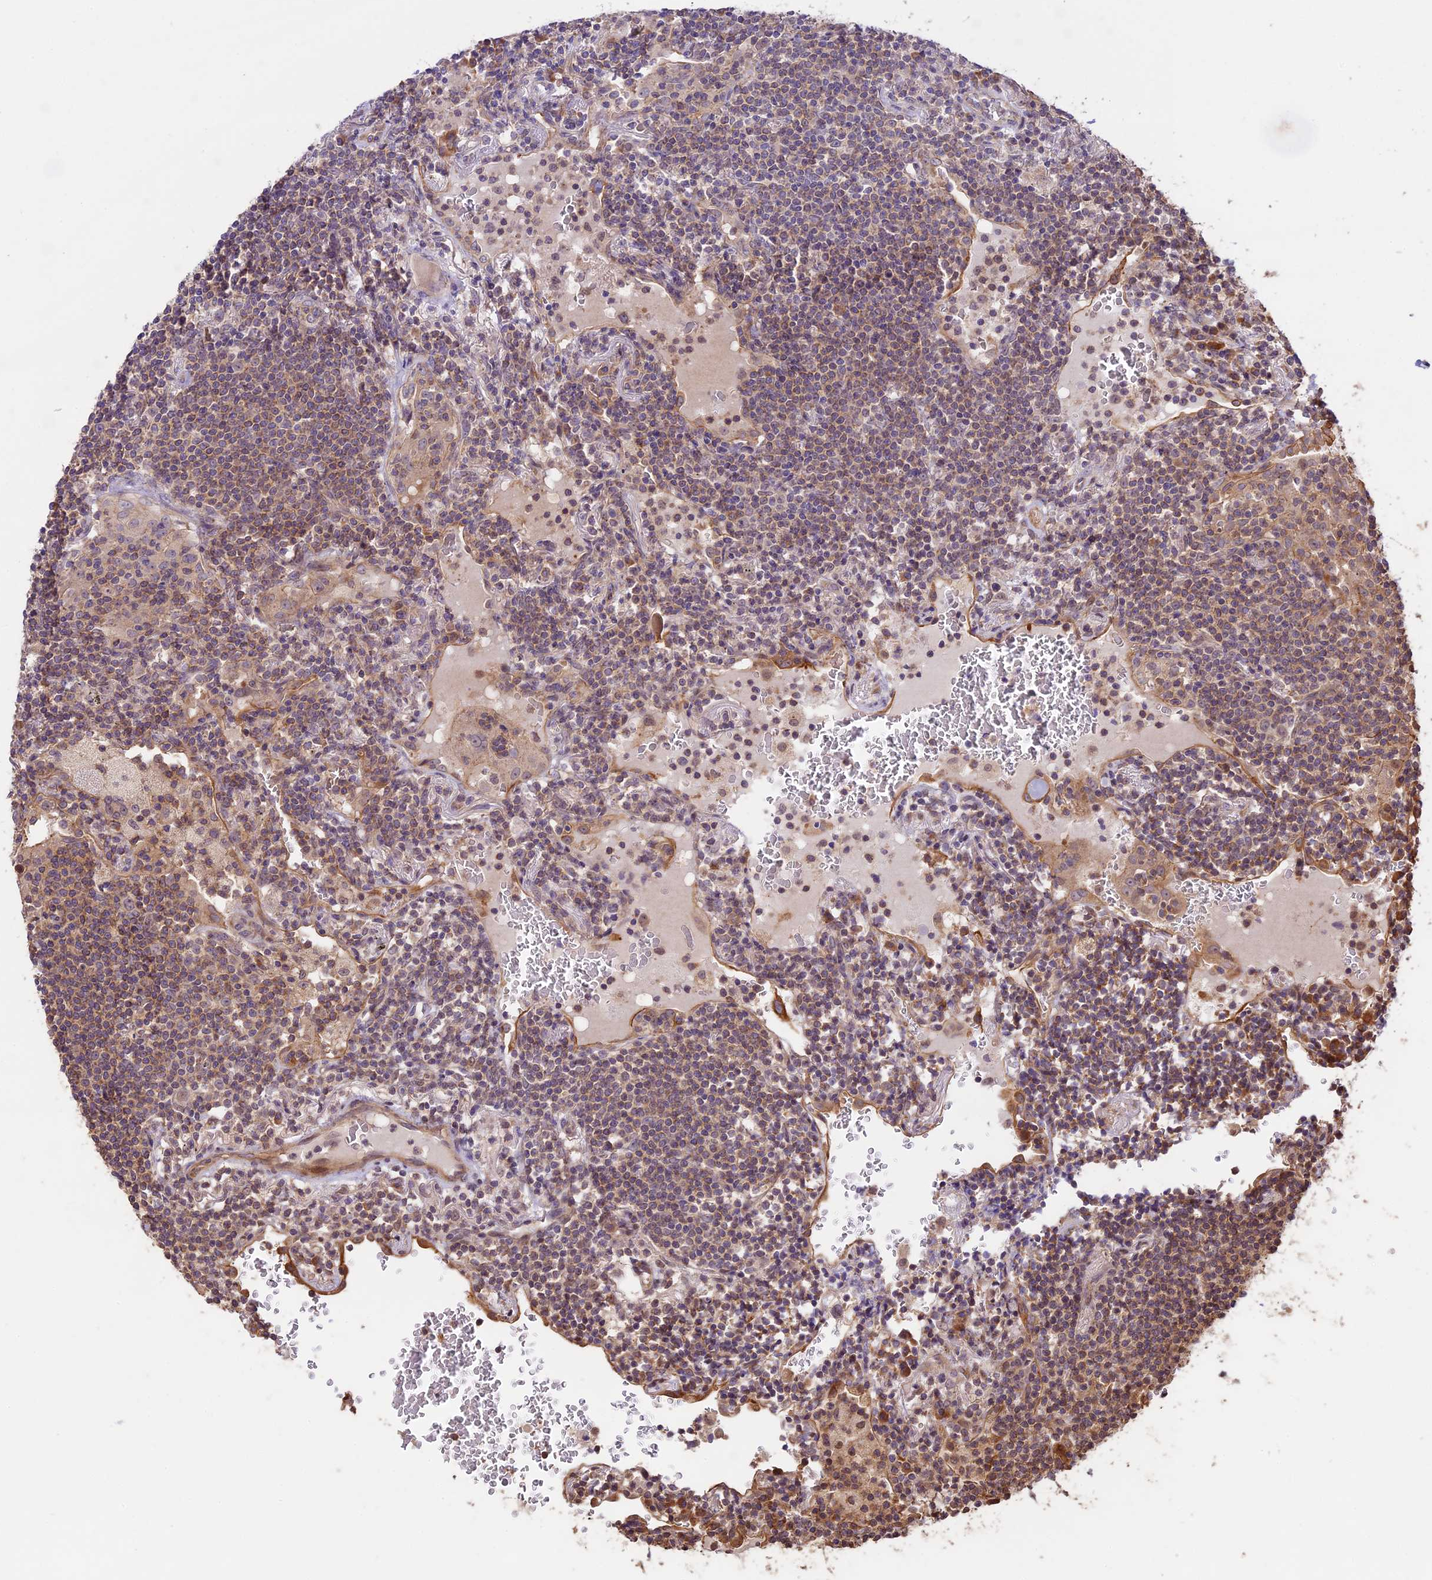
{"staining": {"intensity": "weak", "quantity": "<25%", "location": "cytoplasmic/membranous"}, "tissue": "lymphoma", "cell_type": "Tumor cells", "image_type": "cancer", "snomed": [{"axis": "morphology", "description": "Malignant lymphoma, non-Hodgkin's type, Low grade"}, {"axis": "topography", "description": "Lung"}], "caption": "High power microscopy histopathology image of an immunohistochemistry (IHC) photomicrograph of lymphoma, revealing no significant expression in tumor cells.", "gene": "BCAS4", "patient": {"sex": "female", "age": 71}}